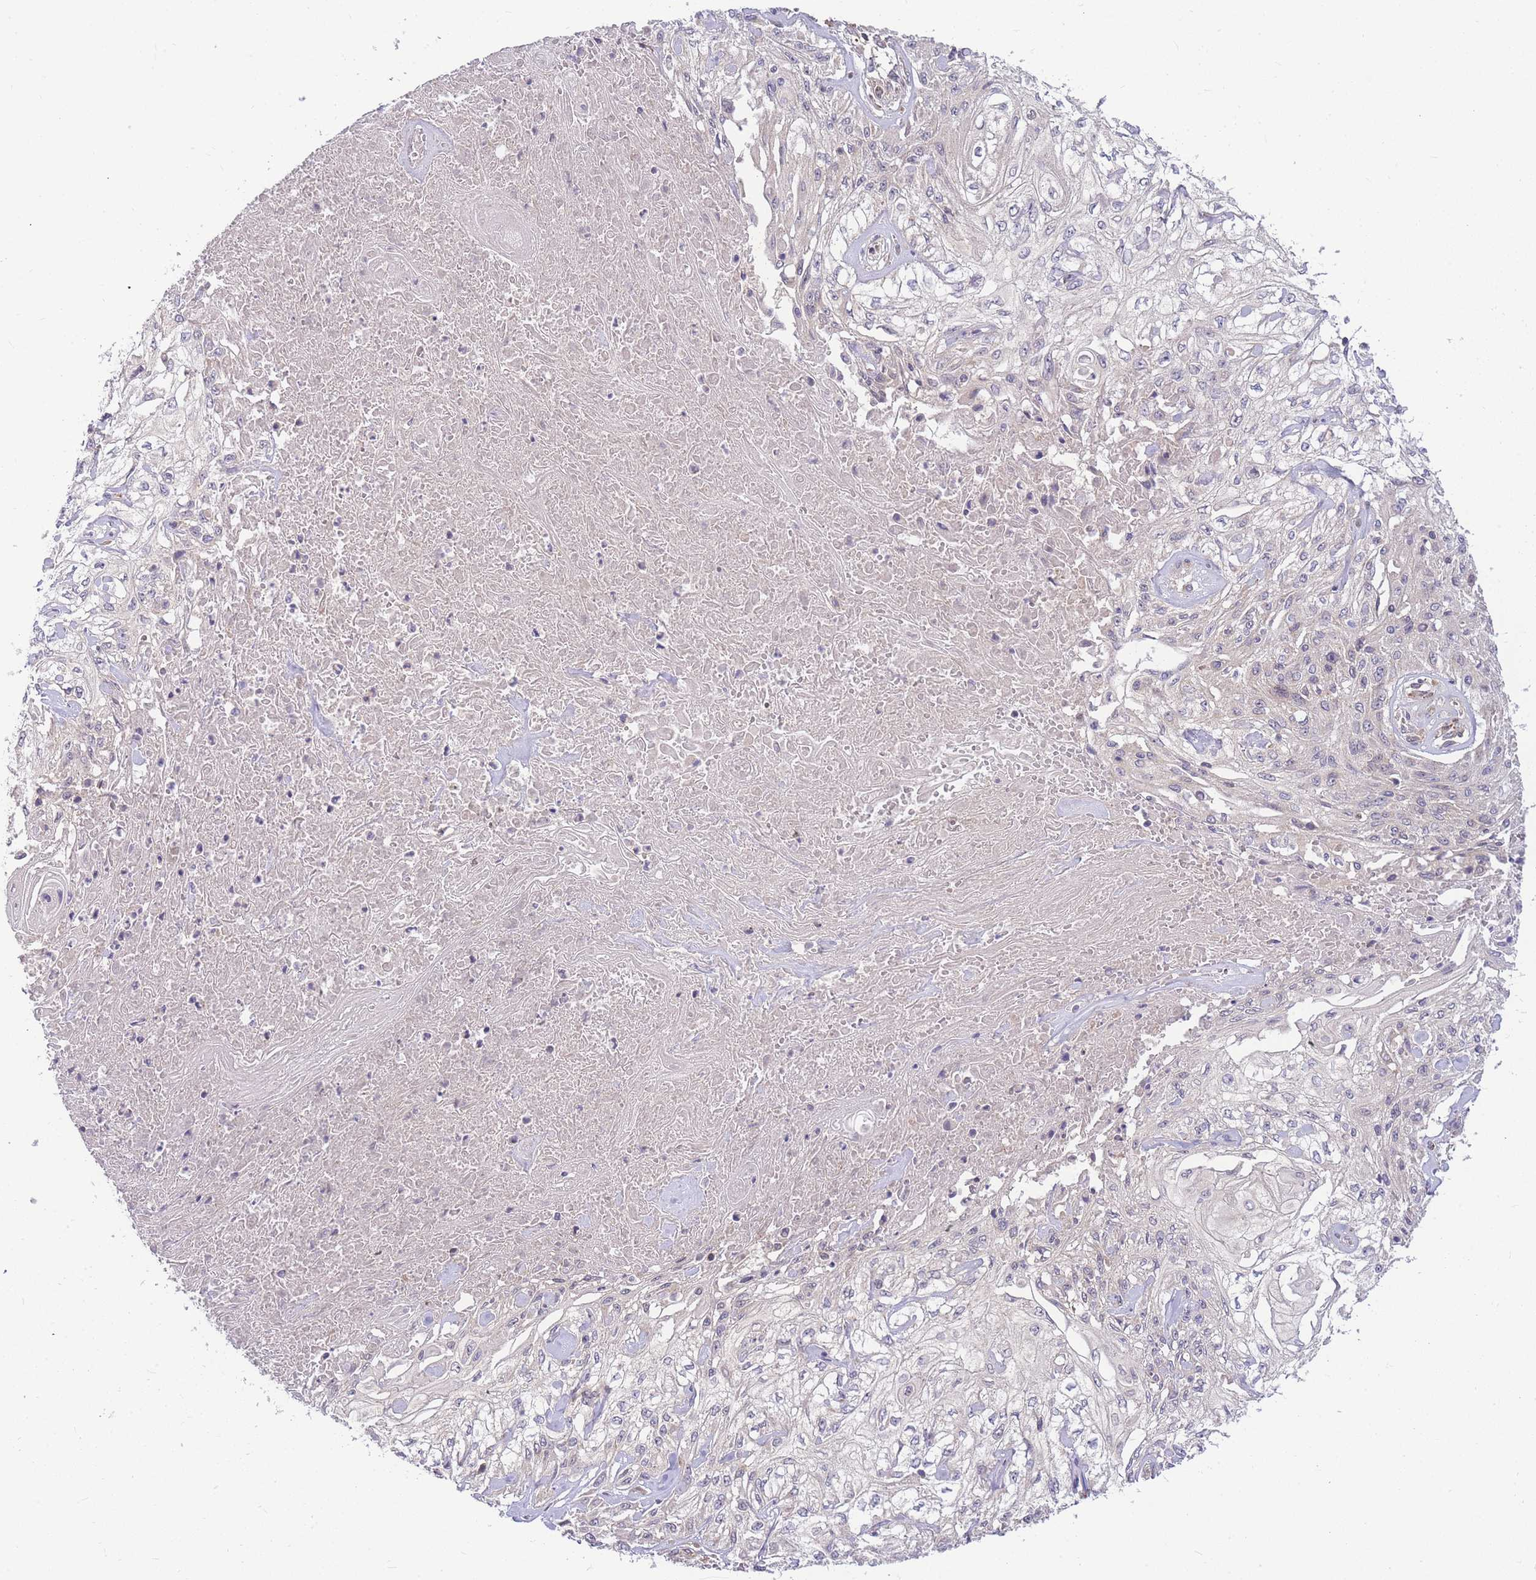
{"staining": {"intensity": "negative", "quantity": "none", "location": "none"}, "tissue": "skin cancer", "cell_type": "Tumor cells", "image_type": "cancer", "snomed": [{"axis": "morphology", "description": "Squamous cell carcinoma, NOS"}, {"axis": "morphology", "description": "Squamous cell carcinoma, metastatic, NOS"}, {"axis": "topography", "description": "Skin"}, {"axis": "topography", "description": "Lymph node"}], "caption": "A high-resolution histopathology image shows IHC staining of skin cancer (metastatic squamous cell carcinoma), which displays no significant positivity in tumor cells. (DAB (3,3'-diaminobenzidine) IHC, high magnification).", "gene": "ZNF577", "patient": {"sex": "male", "age": 75}}